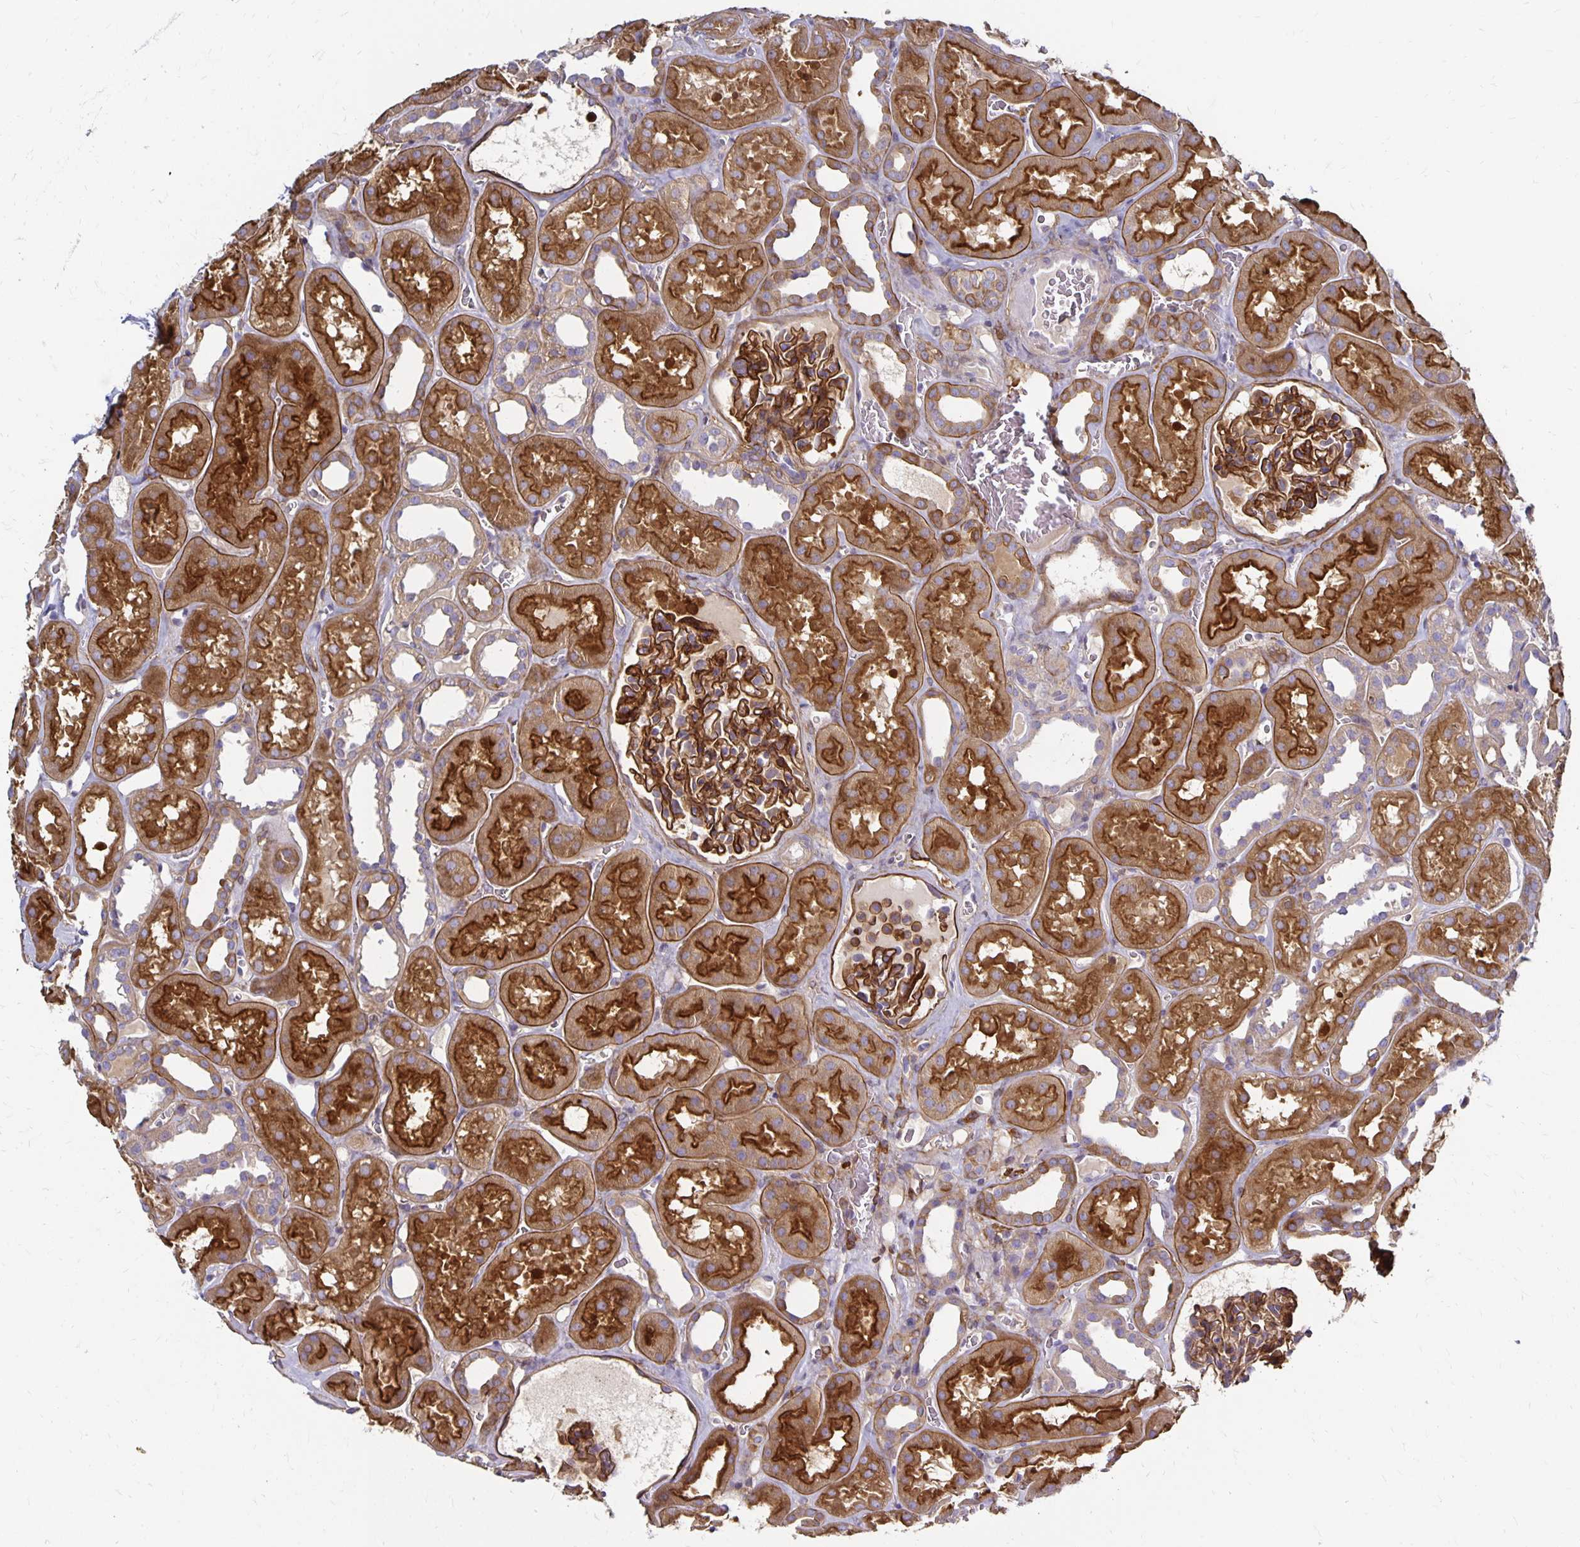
{"staining": {"intensity": "strong", "quantity": ">75%", "location": "cytoplasmic/membranous"}, "tissue": "kidney", "cell_type": "Cells in glomeruli", "image_type": "normal", "snomed": [{"axis": "morphology", "description": "Normal tissue, NOS"}, {"axis": "topography", "description": "Kidney"}], "caption": "This is an image of IHC staining of normal kidney, which shows strong positivity in the cytoplasmic/membranous of cells in glomeruli.", "gene": "TNS3", "patient": {"sex": "female", "age": 41}}